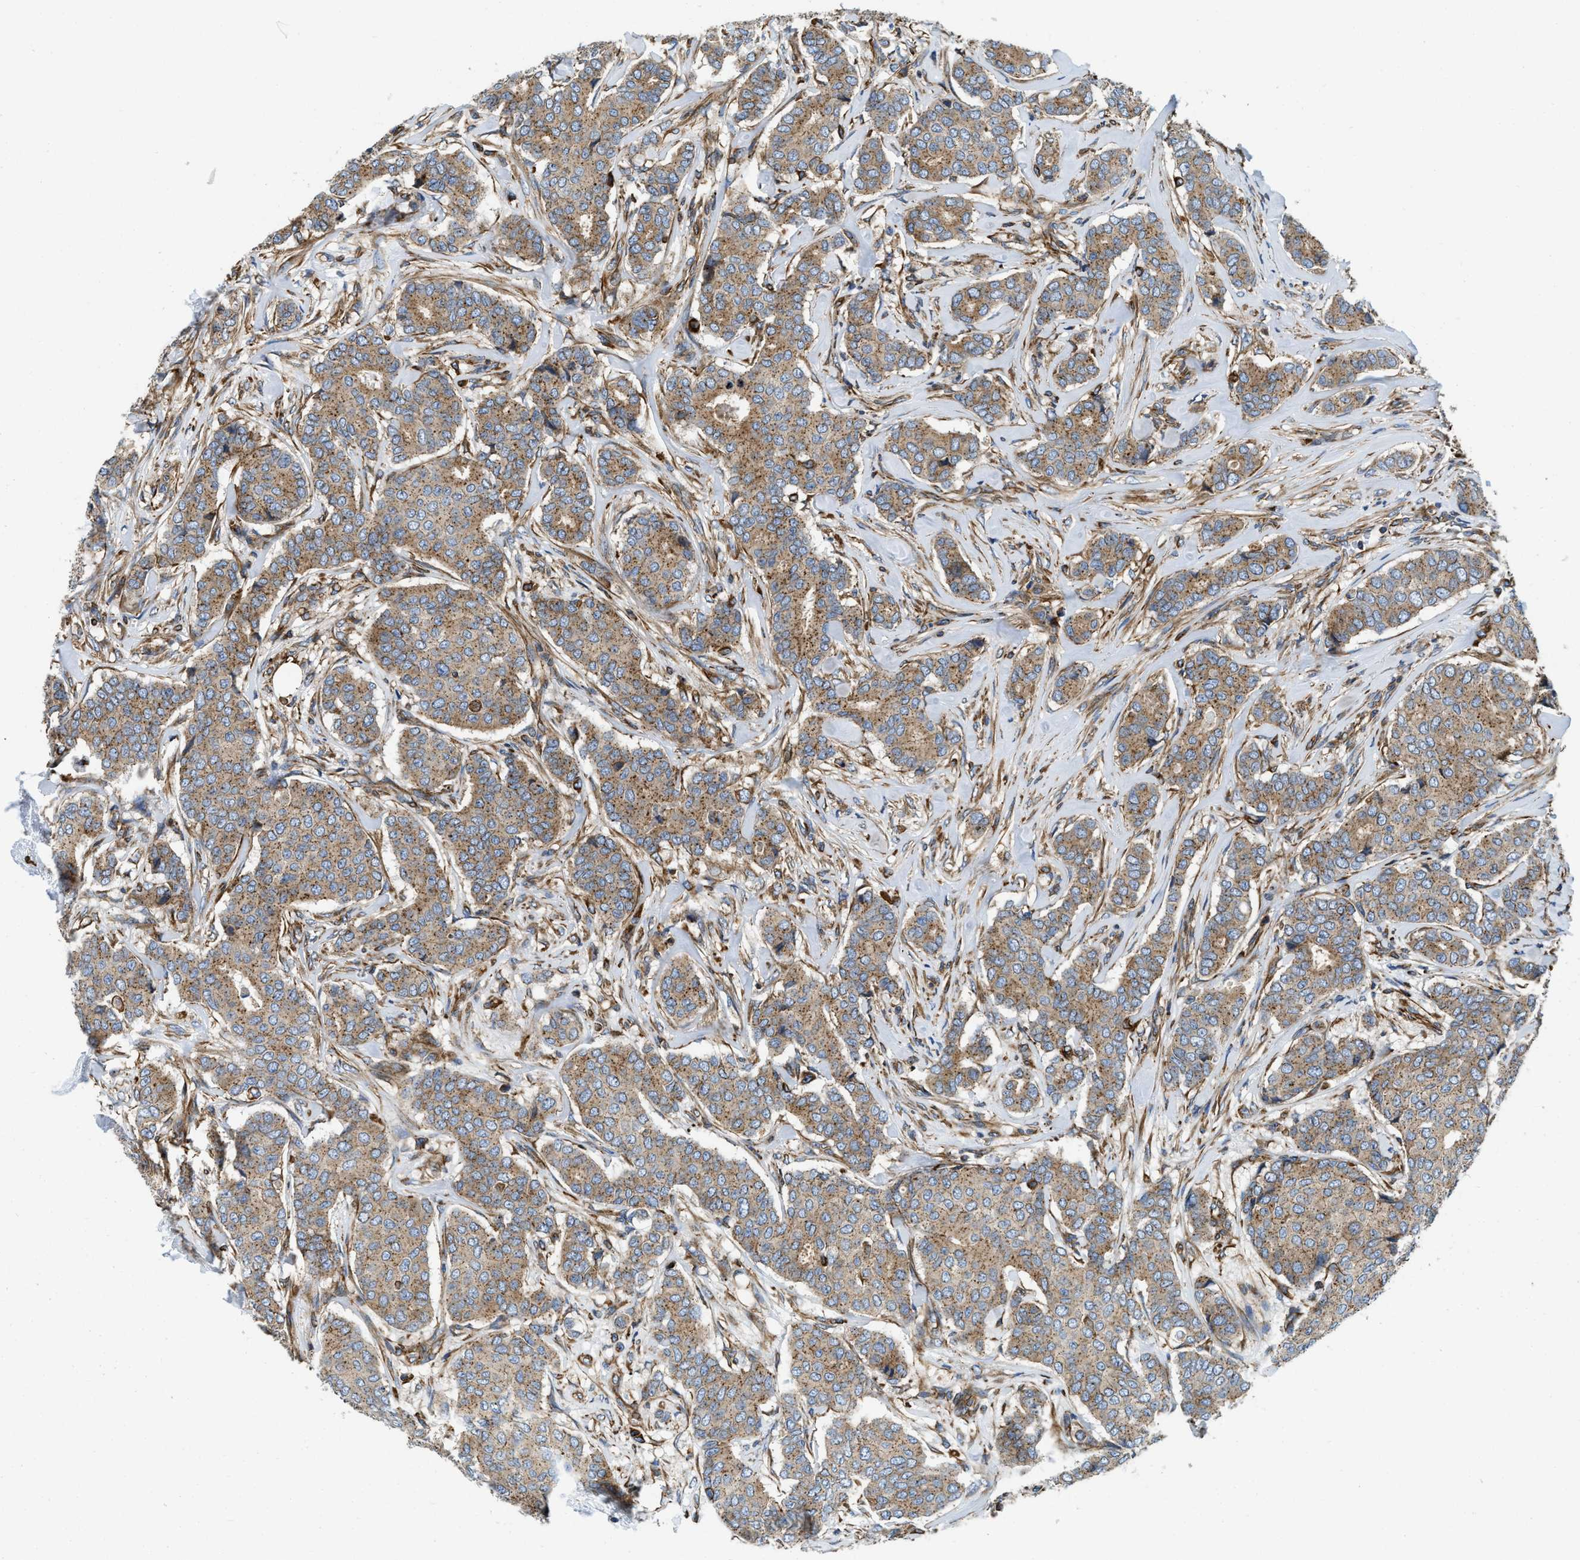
{"staining": {"intensity": "weak", "quantity": ">75%", "location": "cytoplasmic/membranous"}, "tissue": "breast cancer", "cell_type": "Tumor cells", "image_type": "cancer", "snomed": [{"axis": "morphology", "description": "Duct carcinoma"}, {"axis": "topography", "description": "Breast"}], "caption": "Immunohistochemistry (DAB (3,3'-diaminobenzidine)) staining of human breast infiltrating ductal carcinoma demonstrates weak cytoplasmic/membranous protein staining in approximately >75% of tumor cells. The protein is stained brown, and the nuclei are stained in blue (DAB (3,3'-diaminobenzidine) IHC with brightfield microscopy, high magnification).", "gene": "HSD17B12", "patient": {"sex": "female", "age": 75}}